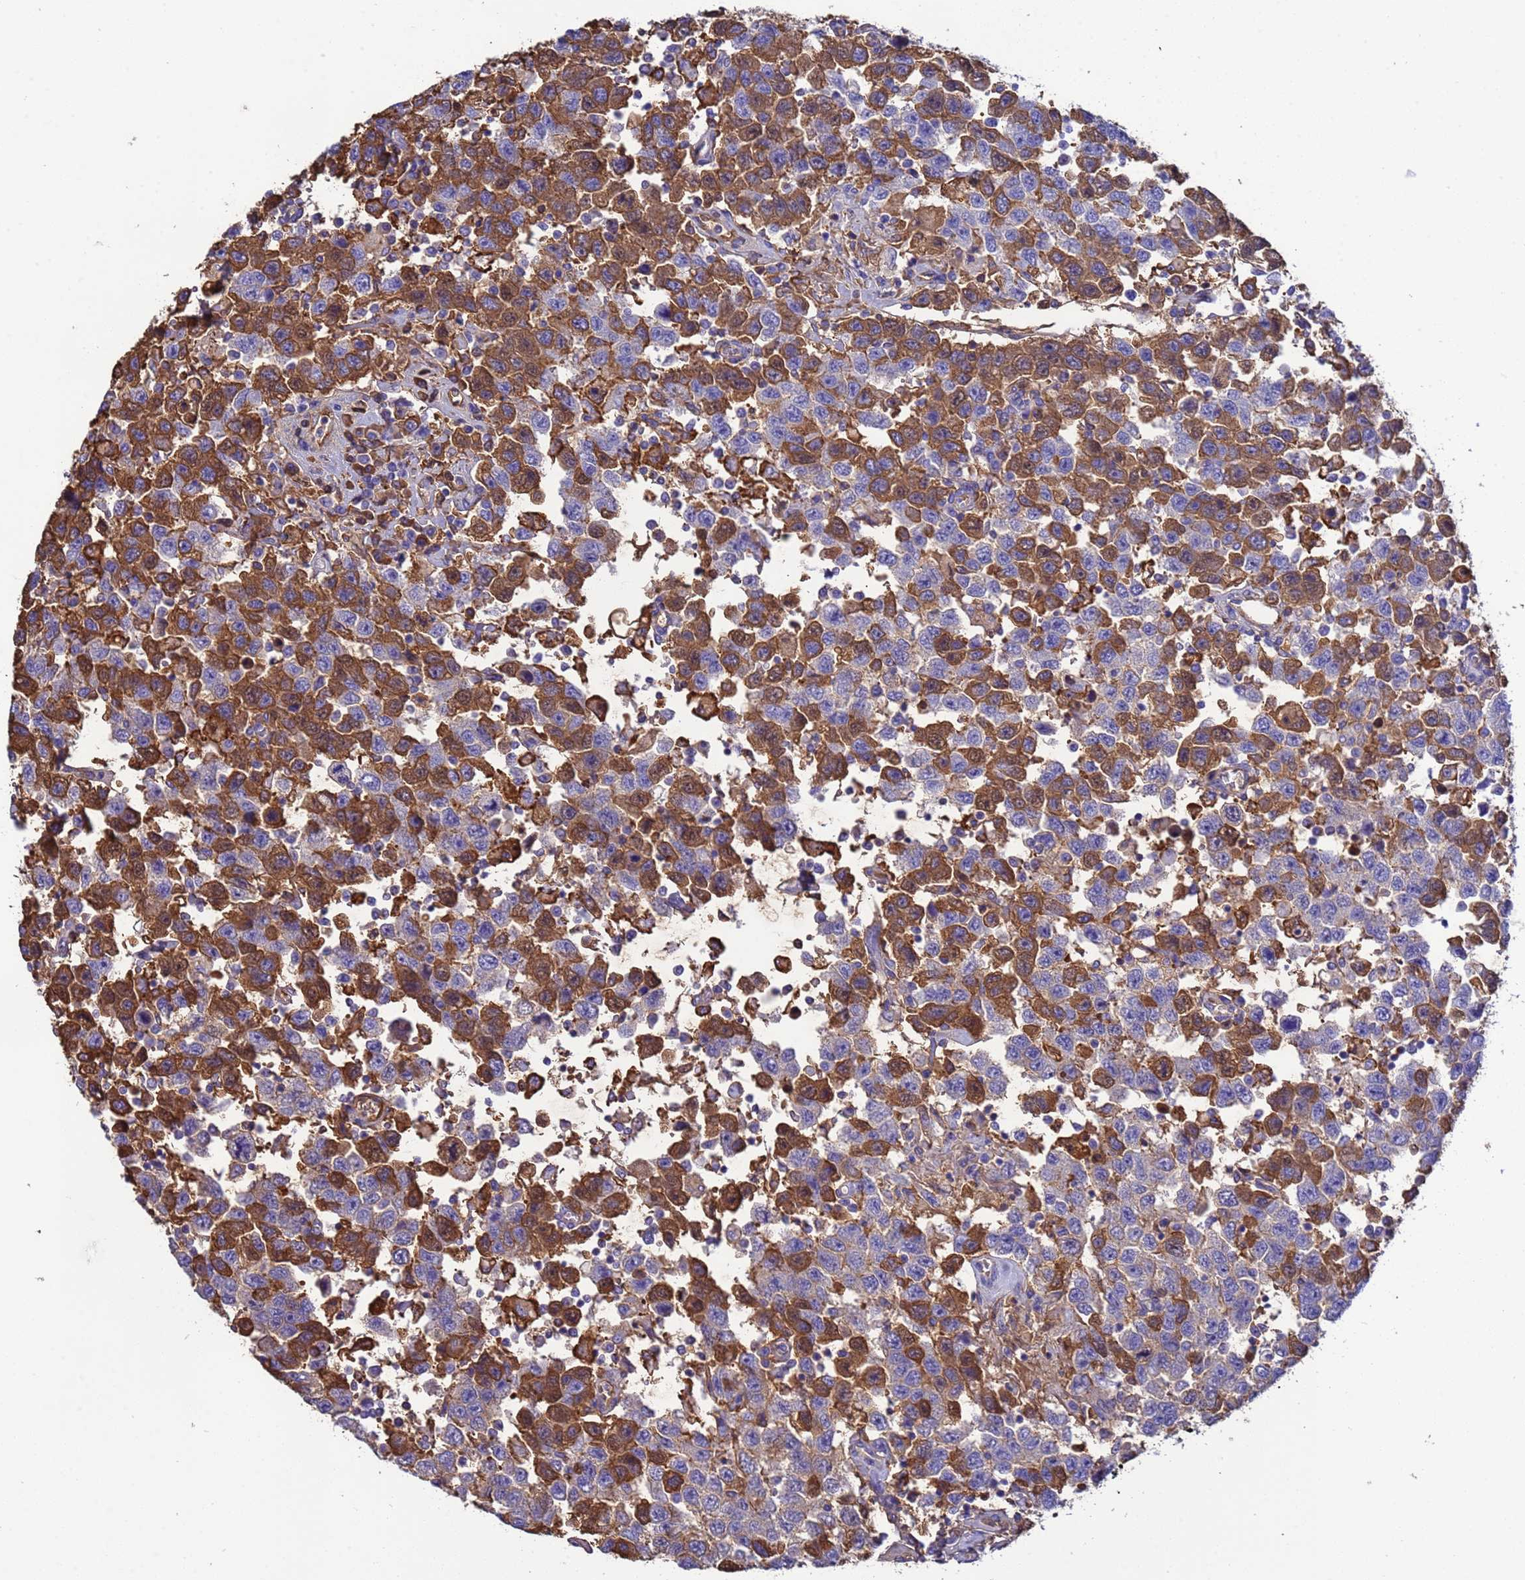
{"staining": {"intensity": "strong", "quantity": "25%-75%", "location": "cytoplasmic/membranous,nuclear"}, "tissue": "testis cancer", "cell_type": "Tumor cells", "image_type": "cancer", "snomed": [{"axis": "morphology", "description": "Seminoma, NOS"}, {"axis": "topography", "description": "Testis"}], "caption": "Immunohistochemical staining of human testis cancer (seminoma) shows high levels of strong cytoplasmic/membranous and nuclear staining in about 25%-75% of tumor cells. The protein of interest is shown in brown color, while the nuclei are stained blue.", "gene": "H1-7", "patient": {"sex": "male", "age": 41}}